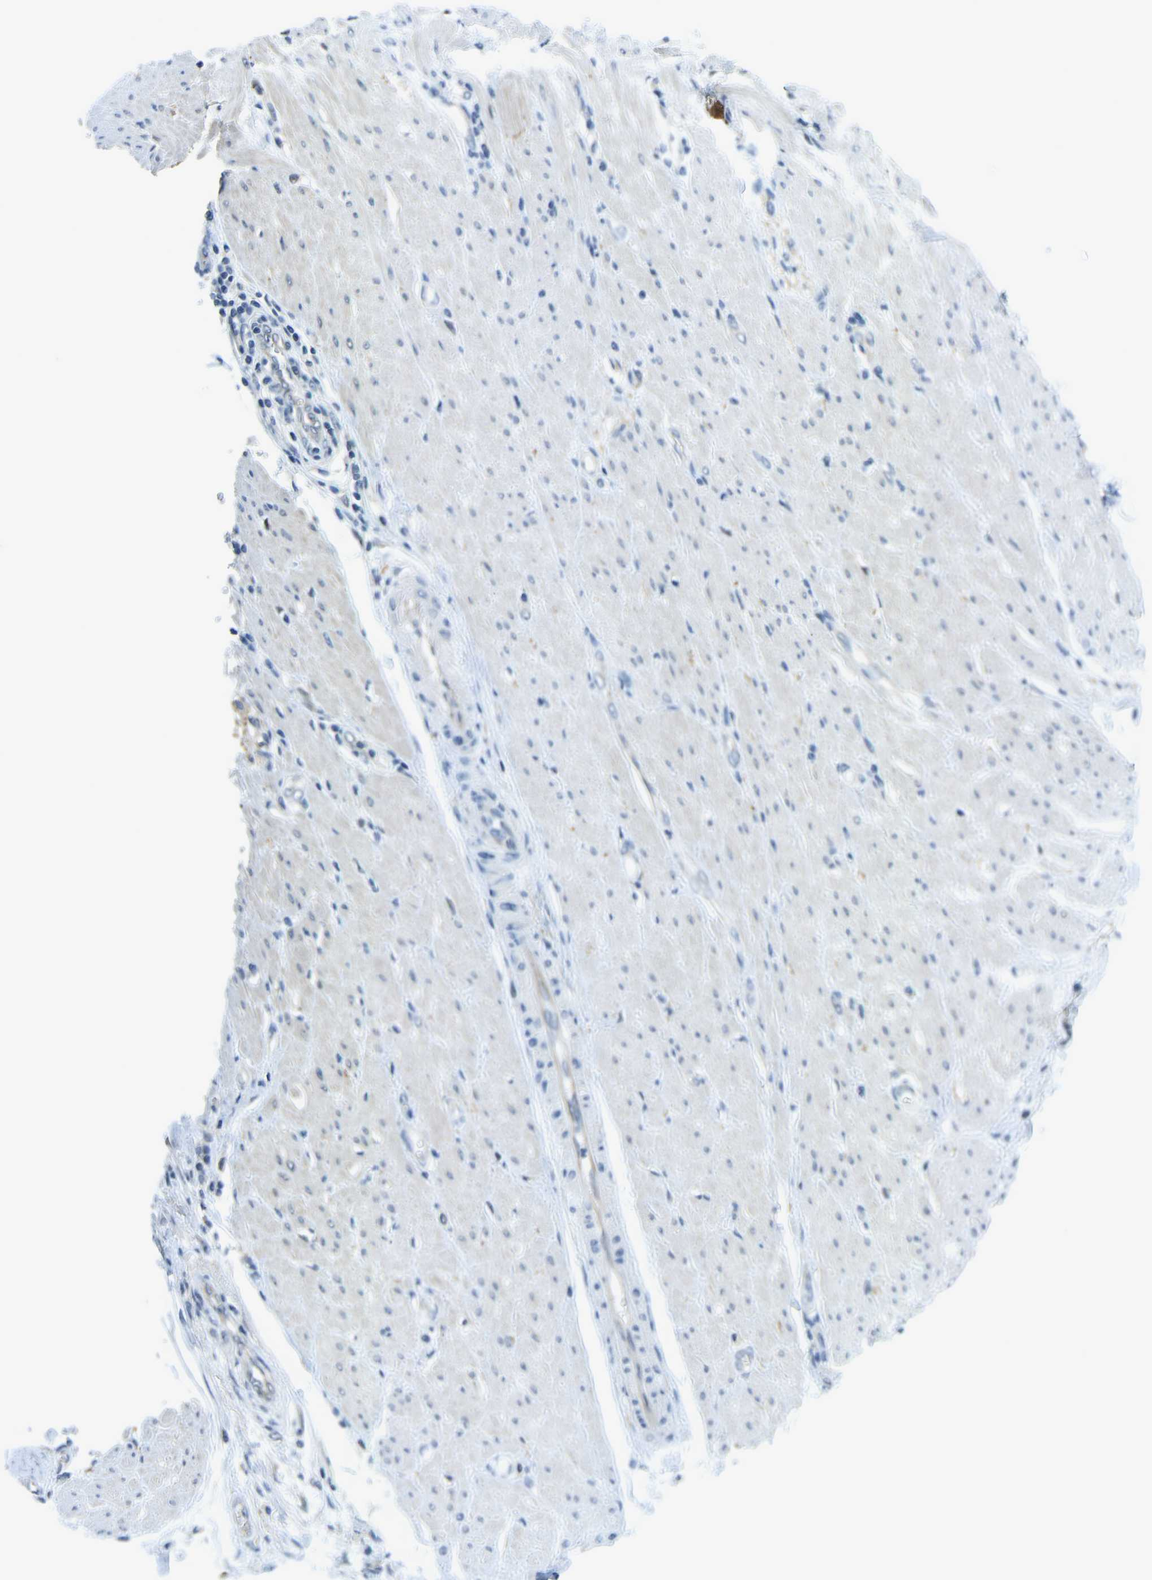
{"staining": {"intensity": "negative", "quantity": "none", "location": "none"}, "tissue": "adipose tissue", "cell_type": "Adipocytes", "image_type": "normal", "snomed": [{"axis": "morphology", "description": "Normal tissue, NOS"}, {"axis": "morphology", "description": "Adenocarcinoma, NOS"}, {"axis": "topography", "description": "Duodenum"}, {"axis": "topography", "description": "Peripheral nerve tissue"}], "caption": "Immunohistochemical staining of normal human adipose tissue reveals no significant staining in adipocytes.", "gene": "RRP1", "patient": {"sex": "female", "age": 60}}